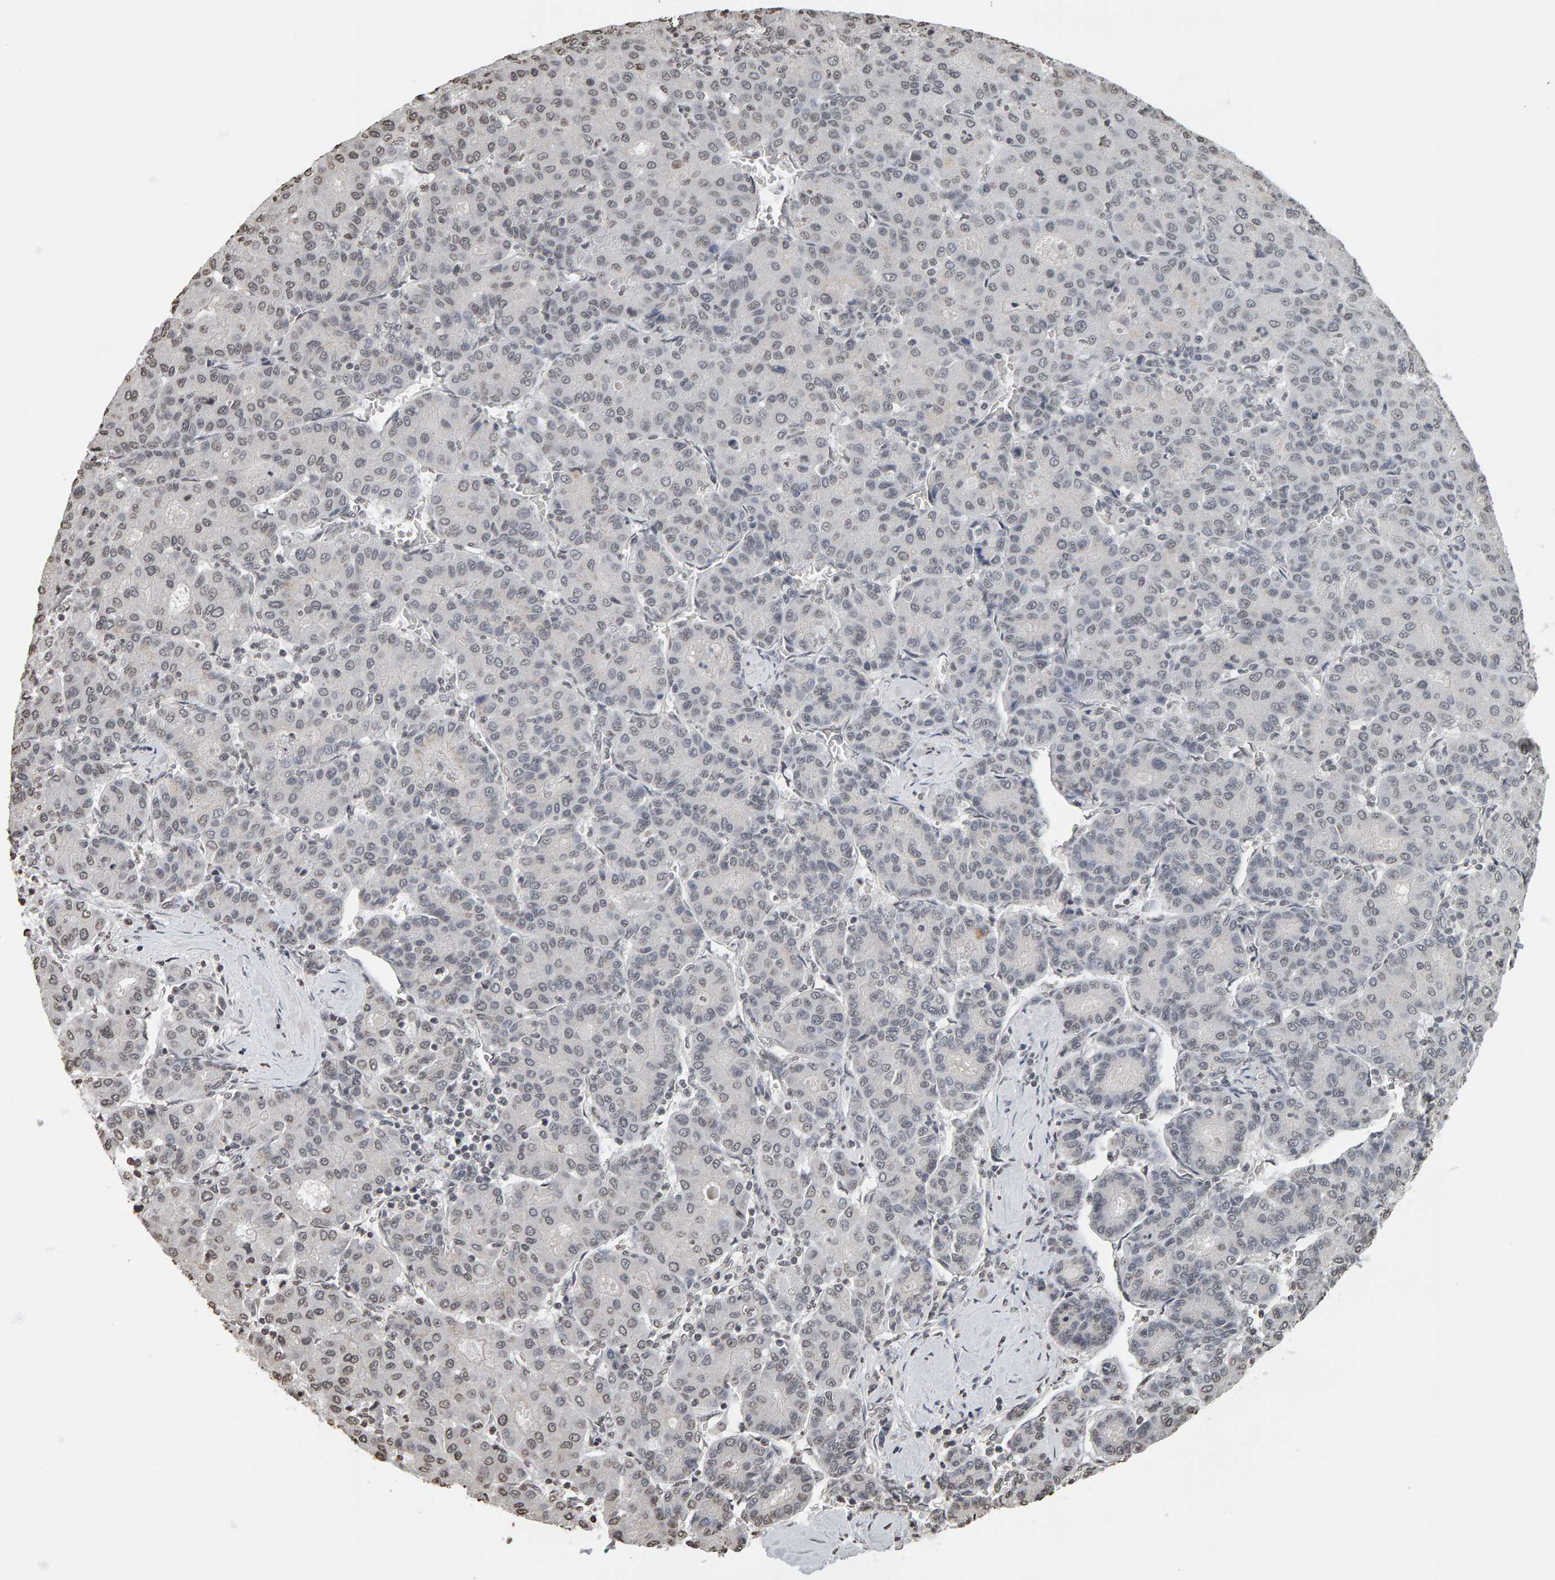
{"staining": {"intensity": "weak", "quantity": "25%-75%", "location": "nuclear"}, "tissue": "liver cancer", "cell_type": "Tumor cells", "image_type": "cancer", "snomed": [{"axis": "morphology", "description": "Carcinoma, Hepatocellular, NOS"}, {"axis": "topography", "description": "Liver"}], "caption": "IHC of human hepatocellular carcinoma (liver) demonstrates low levels of weak nuclear expression in approximately 25%-75% of tumor cells.", "gene": "AFF4", "patient": {"sex": "male", "age": 65}}